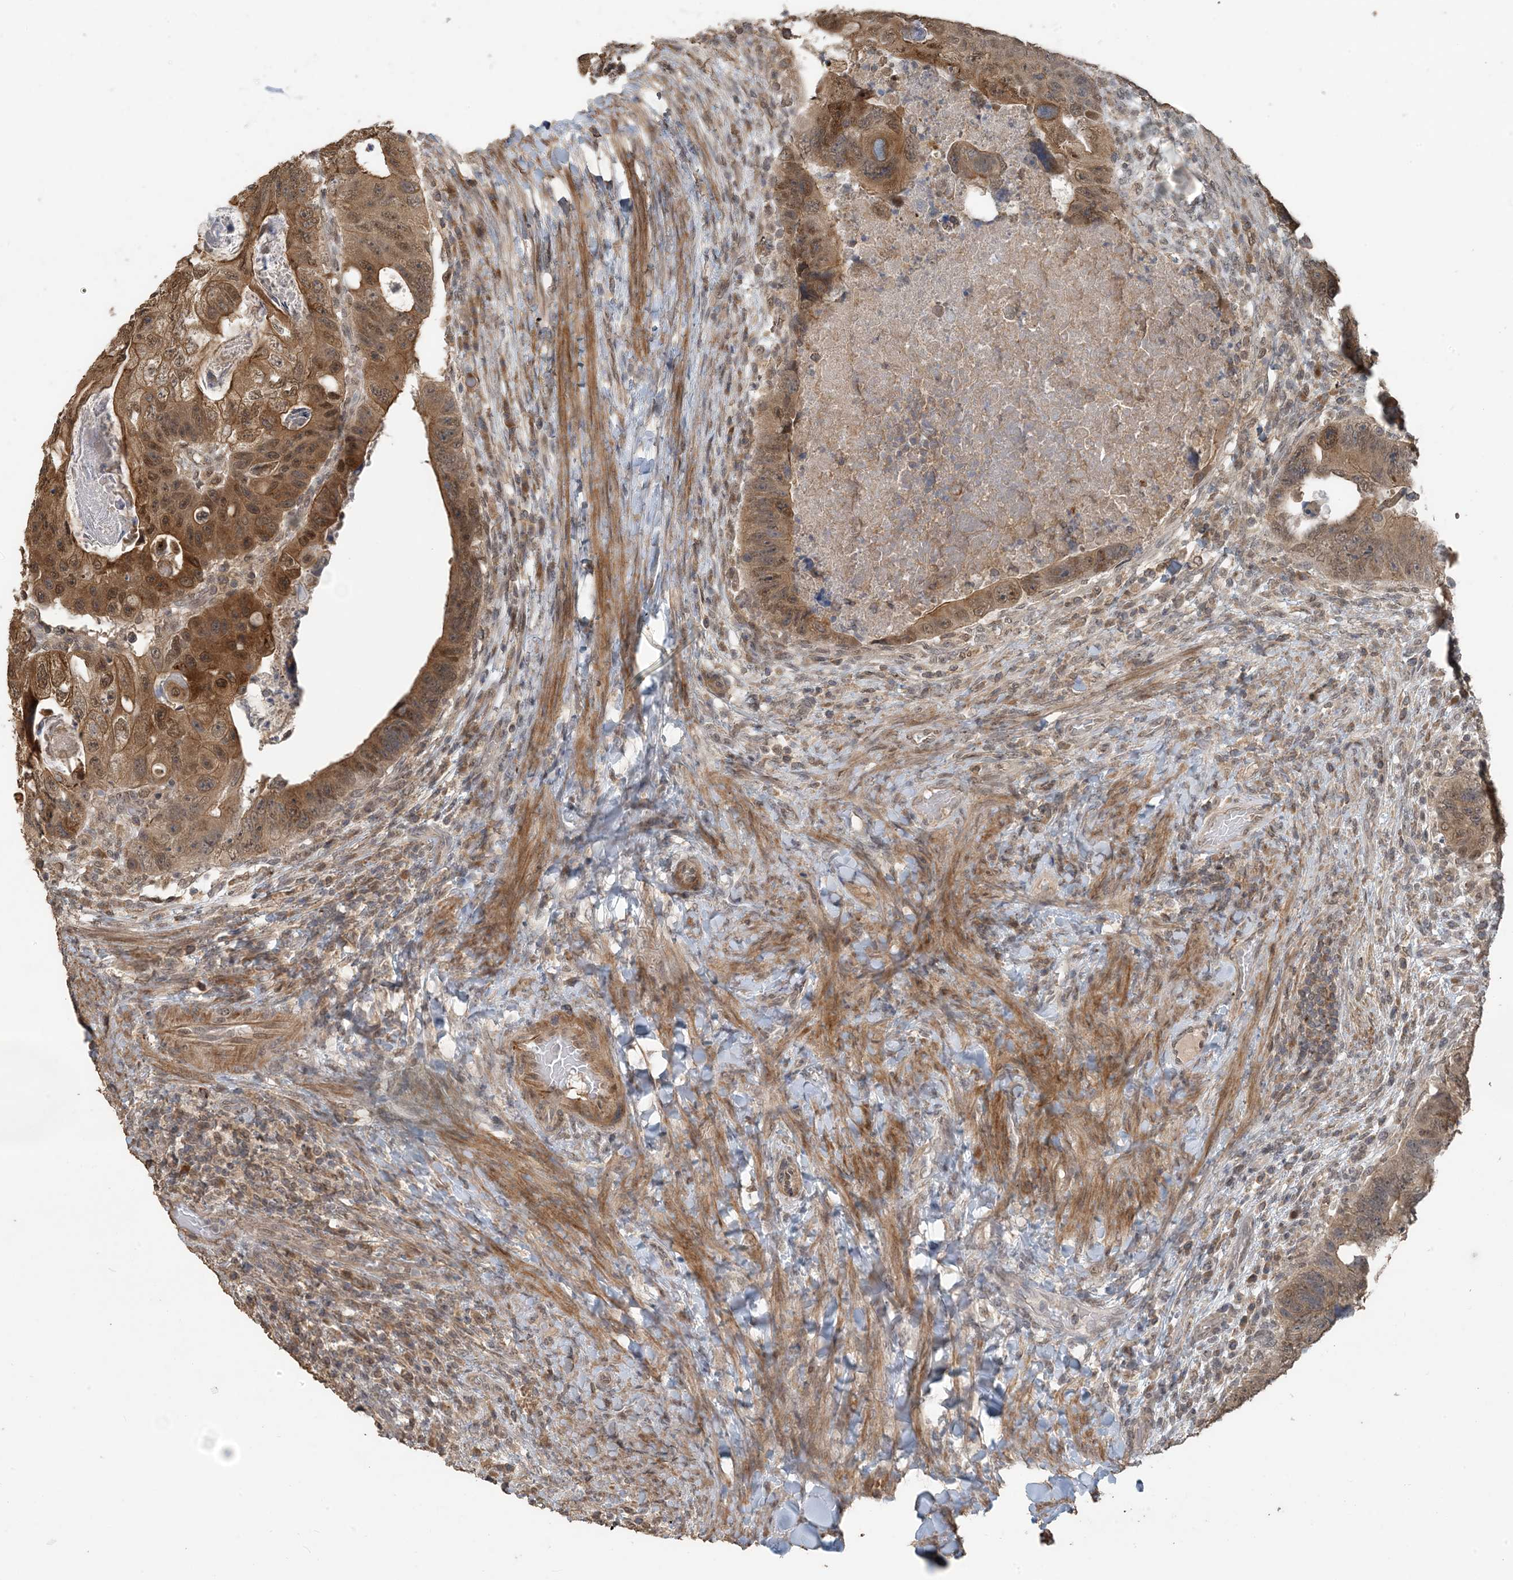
{"staining": {"intensity": "moderate", "quantity": ">75%", "location": "cytoplasmic/membranous,nuclear"}, "tissue": "colorectal cancer", "cell_type": "Tumor cells", "image_type": "cancer", "snomed": [{"axis": "morphology", "description": "Adenocarcinoma, NOS"}, {"axis": "topography", "description": "Rectum"}], "caption": "Immunohistochemistry of human colorectal adenocarcinoma demonstrates medium levels of moderate cytoplasmic/membranous and nuclear expression in about >75% of tumor cells.", "gene": "ZC3H12A", "patient": {"sex": "male", "age": 59}}